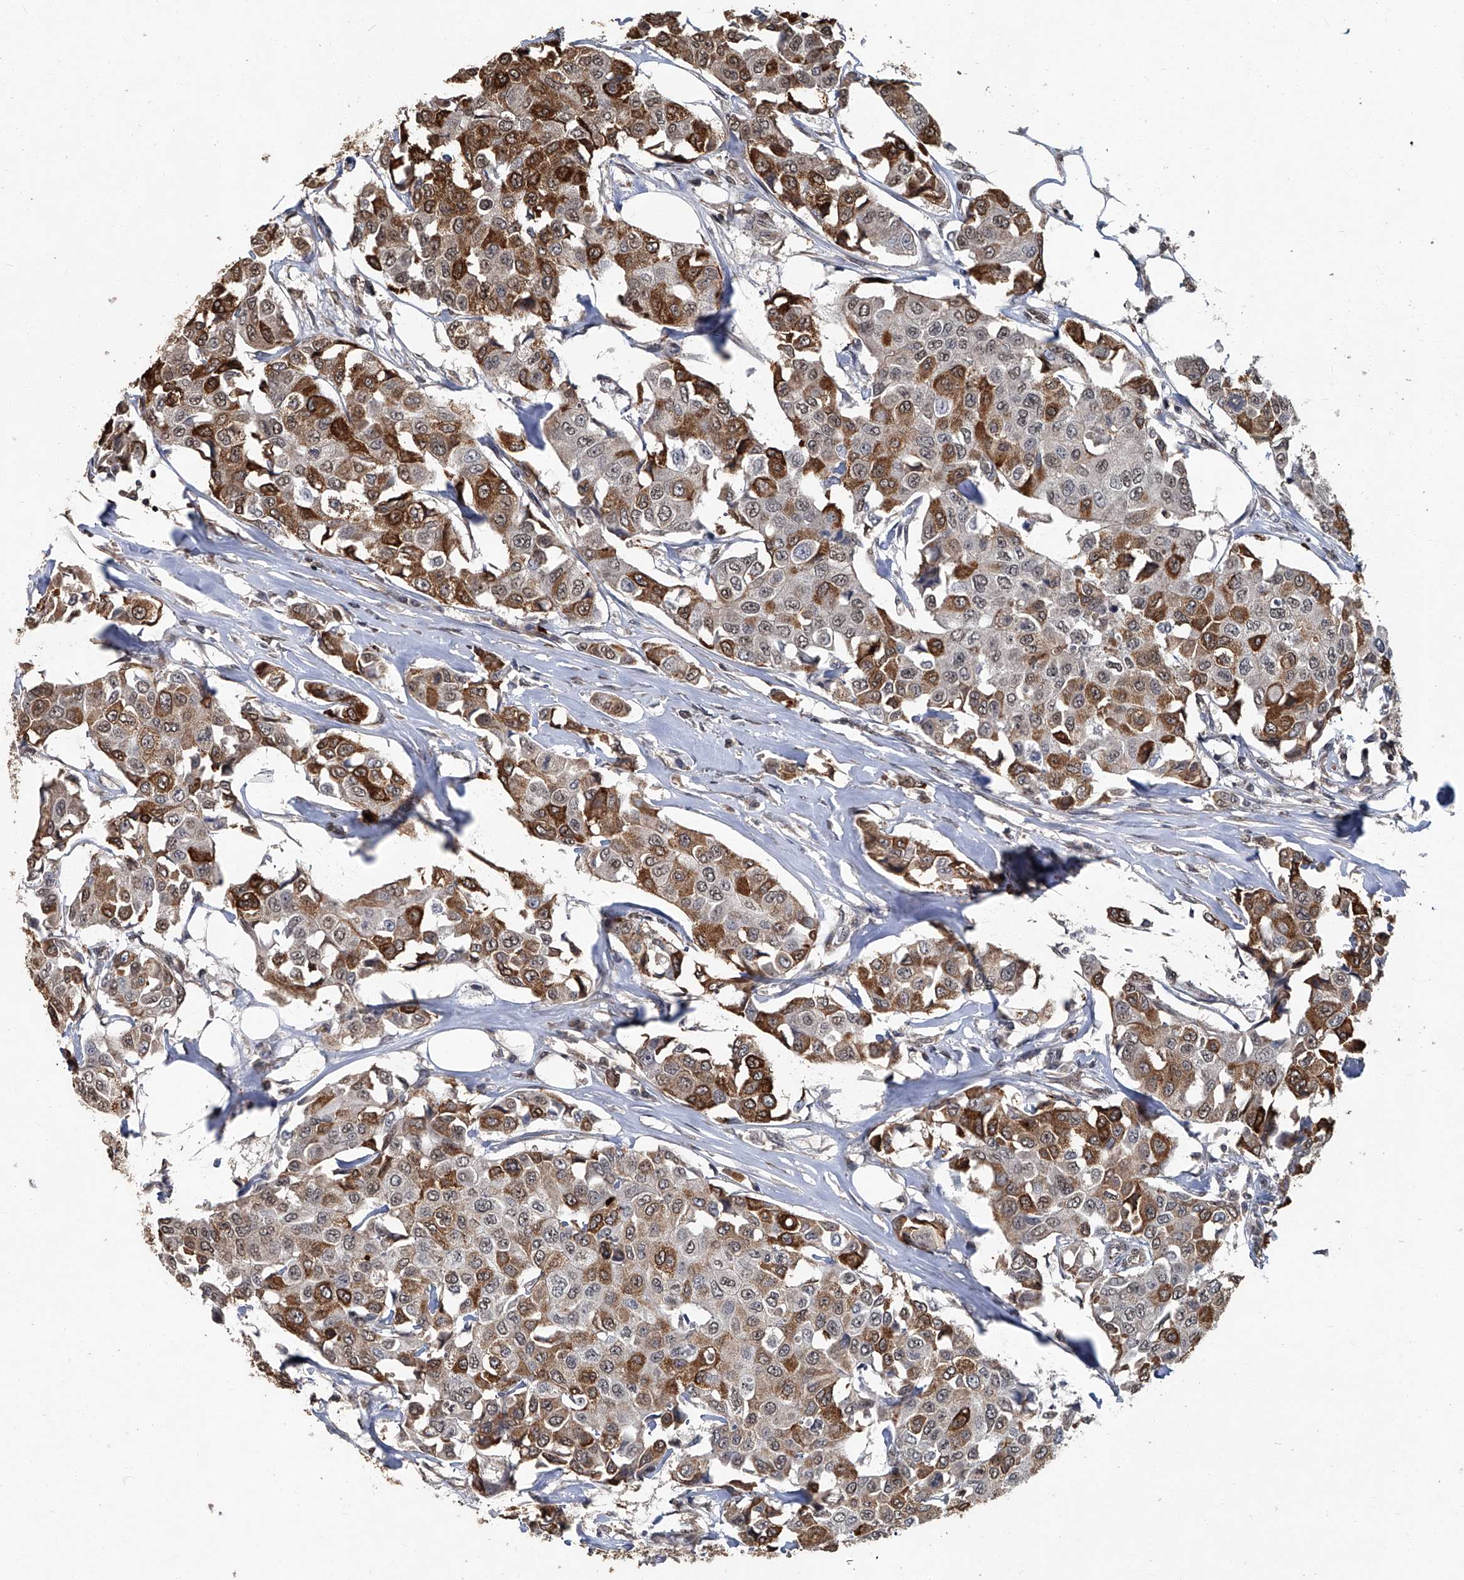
{"staining": {"intensity": "strong", "quantity": "25%-75%", "location": "cytoplasmic/membranous"}, "tissue": "breast cancer", "cell_type": "Tumor cells", "image_type": "cancer", "snomed": [{"axis": "morphology", "description": "Duct carcinoma"}, {"axis": "topography", "description": "Breast"}], "caption": "A brown stain shows strong cytoplasmic/membranous positivity of a protein in human breast cancer tumor cells.", "gene": "GPR132", "patient": {"sex": "female", "age": 80}}